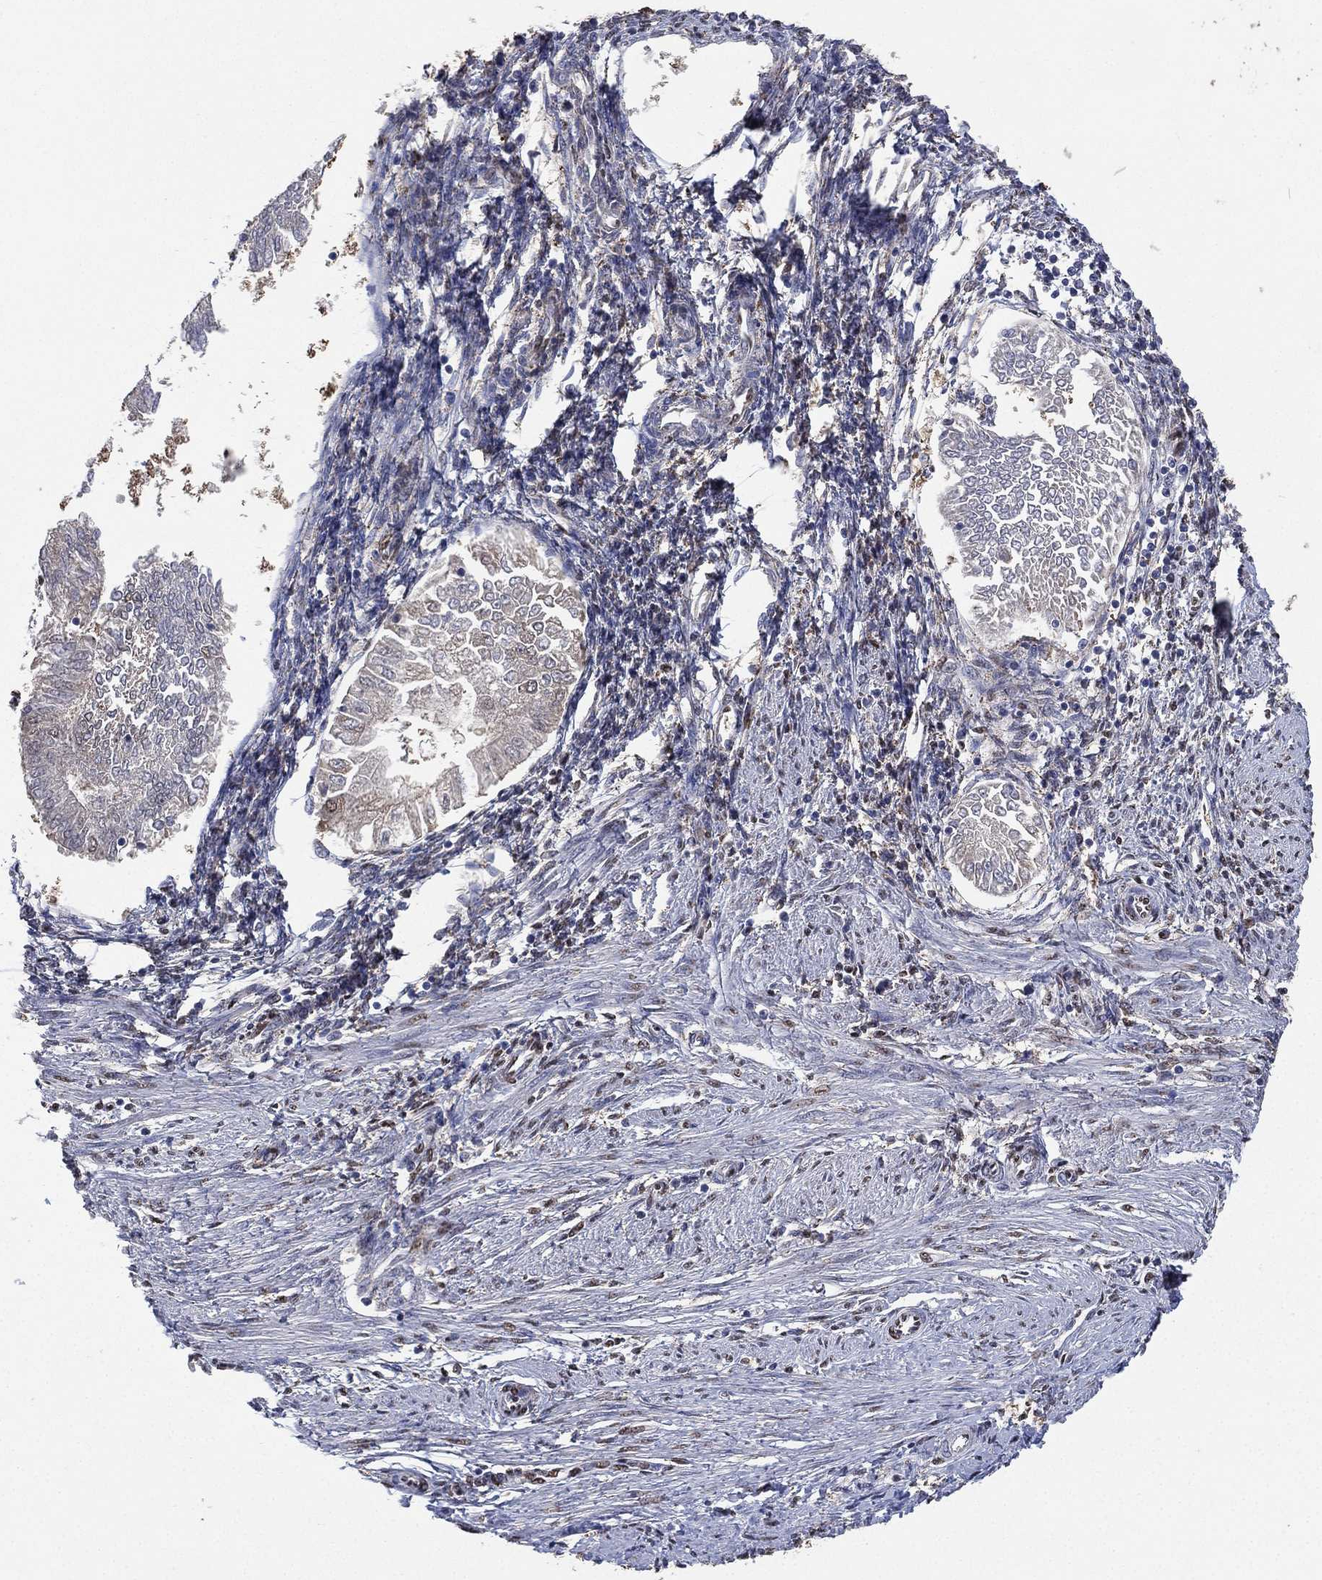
{"staining": {"intensity": "negative", "quantity": "none", "location": "none"}, "tissue": "endometrial cancer", "cell_type": "Tumor cells", "image_type": "cancer", "snomed": [{"axis": "morphology", "description": "Adenocarcinoma, NOS"}, {"axis": "topography", "description": "Endometrium"}], "caption": "Endometrial cancer (adenocarcinoma) was stained to show a protein in brown. There is no significant expression in tumor cells. (DAB (3,3'-diaminobenzidine) immunohistochemistry (IHC) with hematoxylin counter stain).", "gene": "ALDH7A1", "patient": {"sex": "female", "age": 53}}